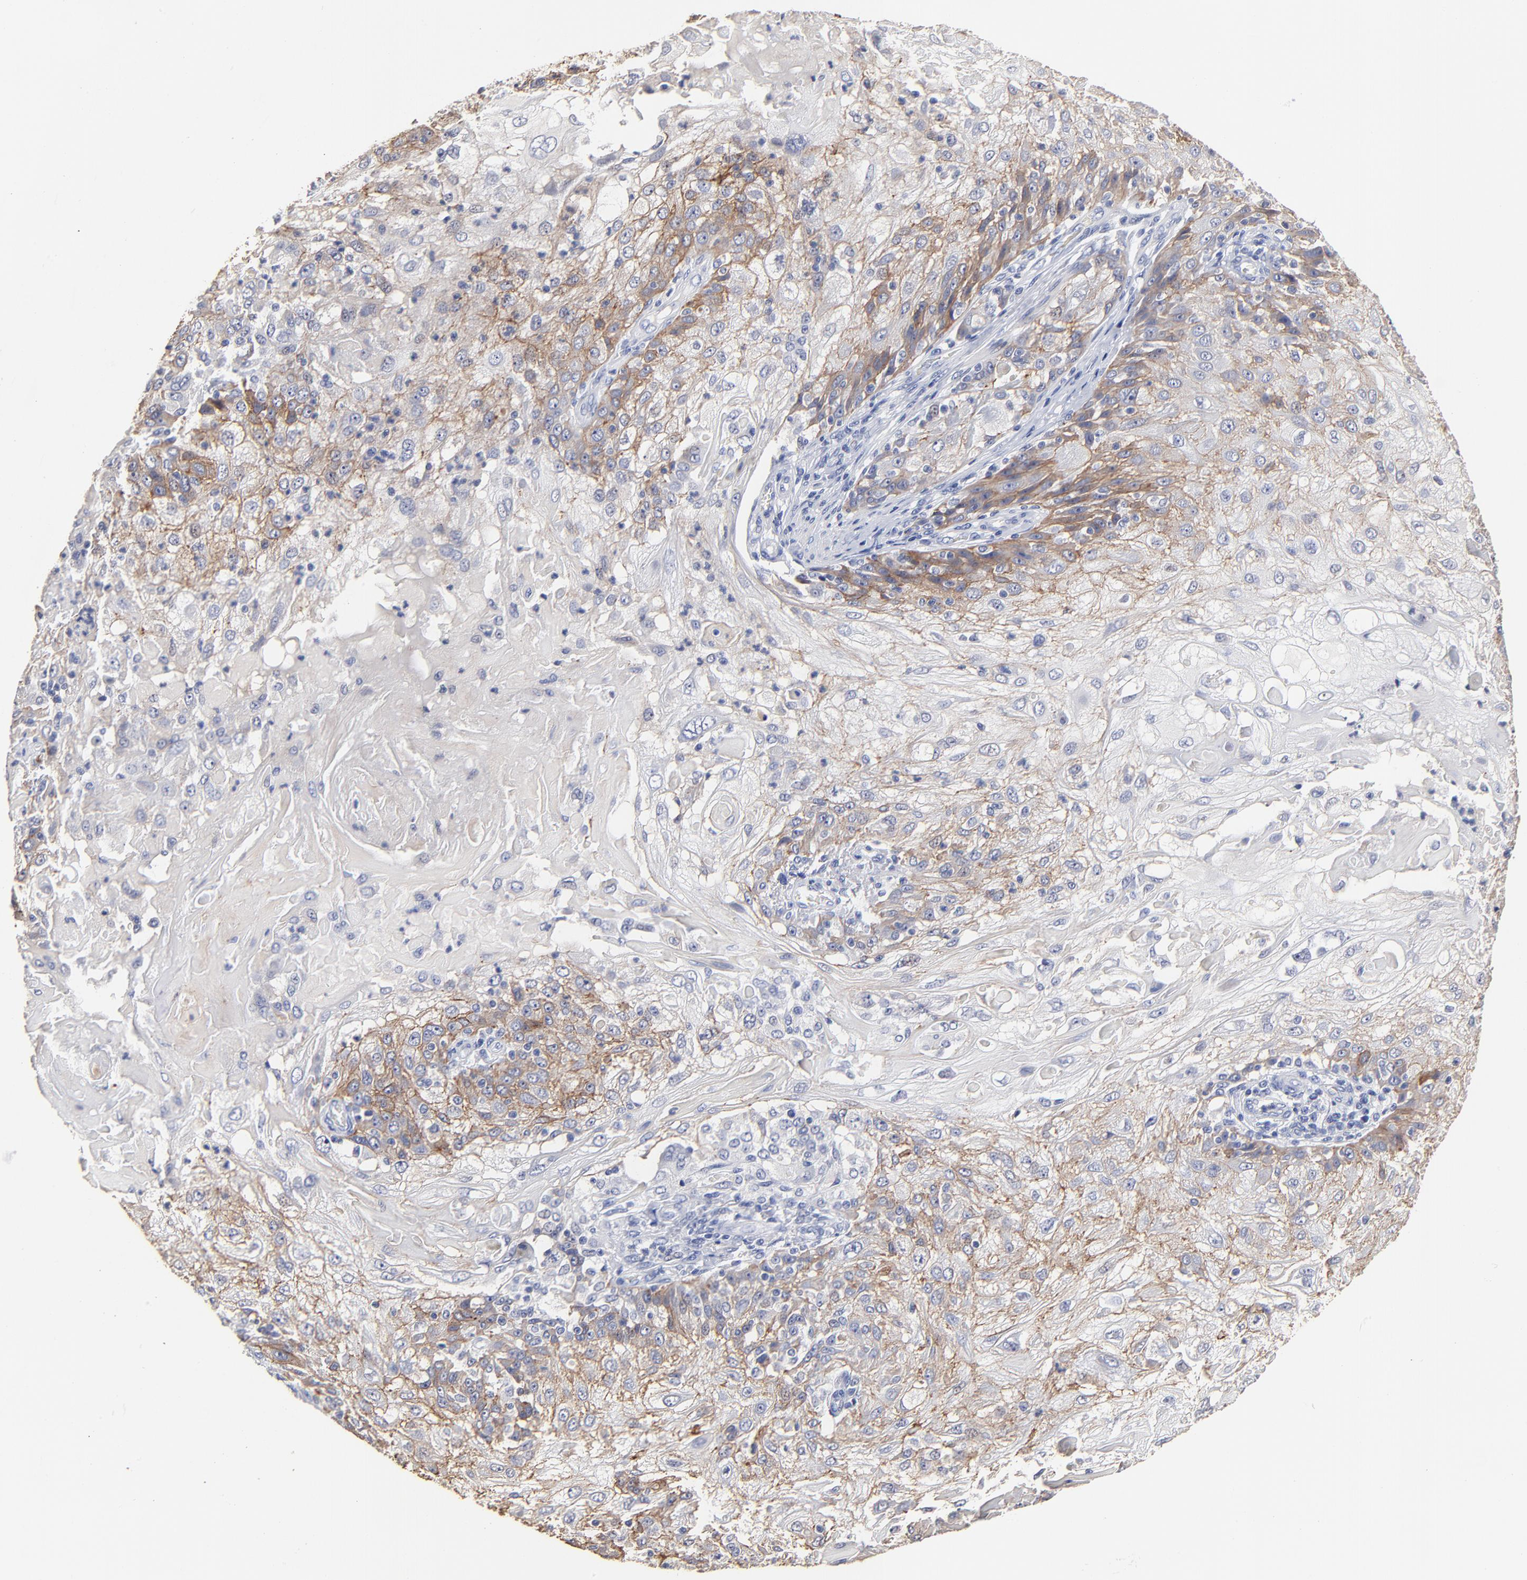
{"staining": {"intensity": "moderate", "quantity": "25%-75%", "location": "cytoplasmic/membranous"}, "tissue": "skin cancer", "cell_type": "Tumor cells", "image_type": "cancer", "snomed": [{"axis": "morphology", "description": "Normal tissue, NOS"}, {"axis": "morphology", "description": "Squamous cell carcinoma, NOS"}, {"axis": "topography", "description": "Skin"}], "caption": "Immunohistochemistry (IHC) (DAB (3,3'-diaminobenzidine)) staining of skin cancer reveals moderate cytoplasmic/membranous protein staining in approximately 25%-75% of tumor cells.", "gene": "CXADR", "patient": {"sex": "female", "age": 83}}